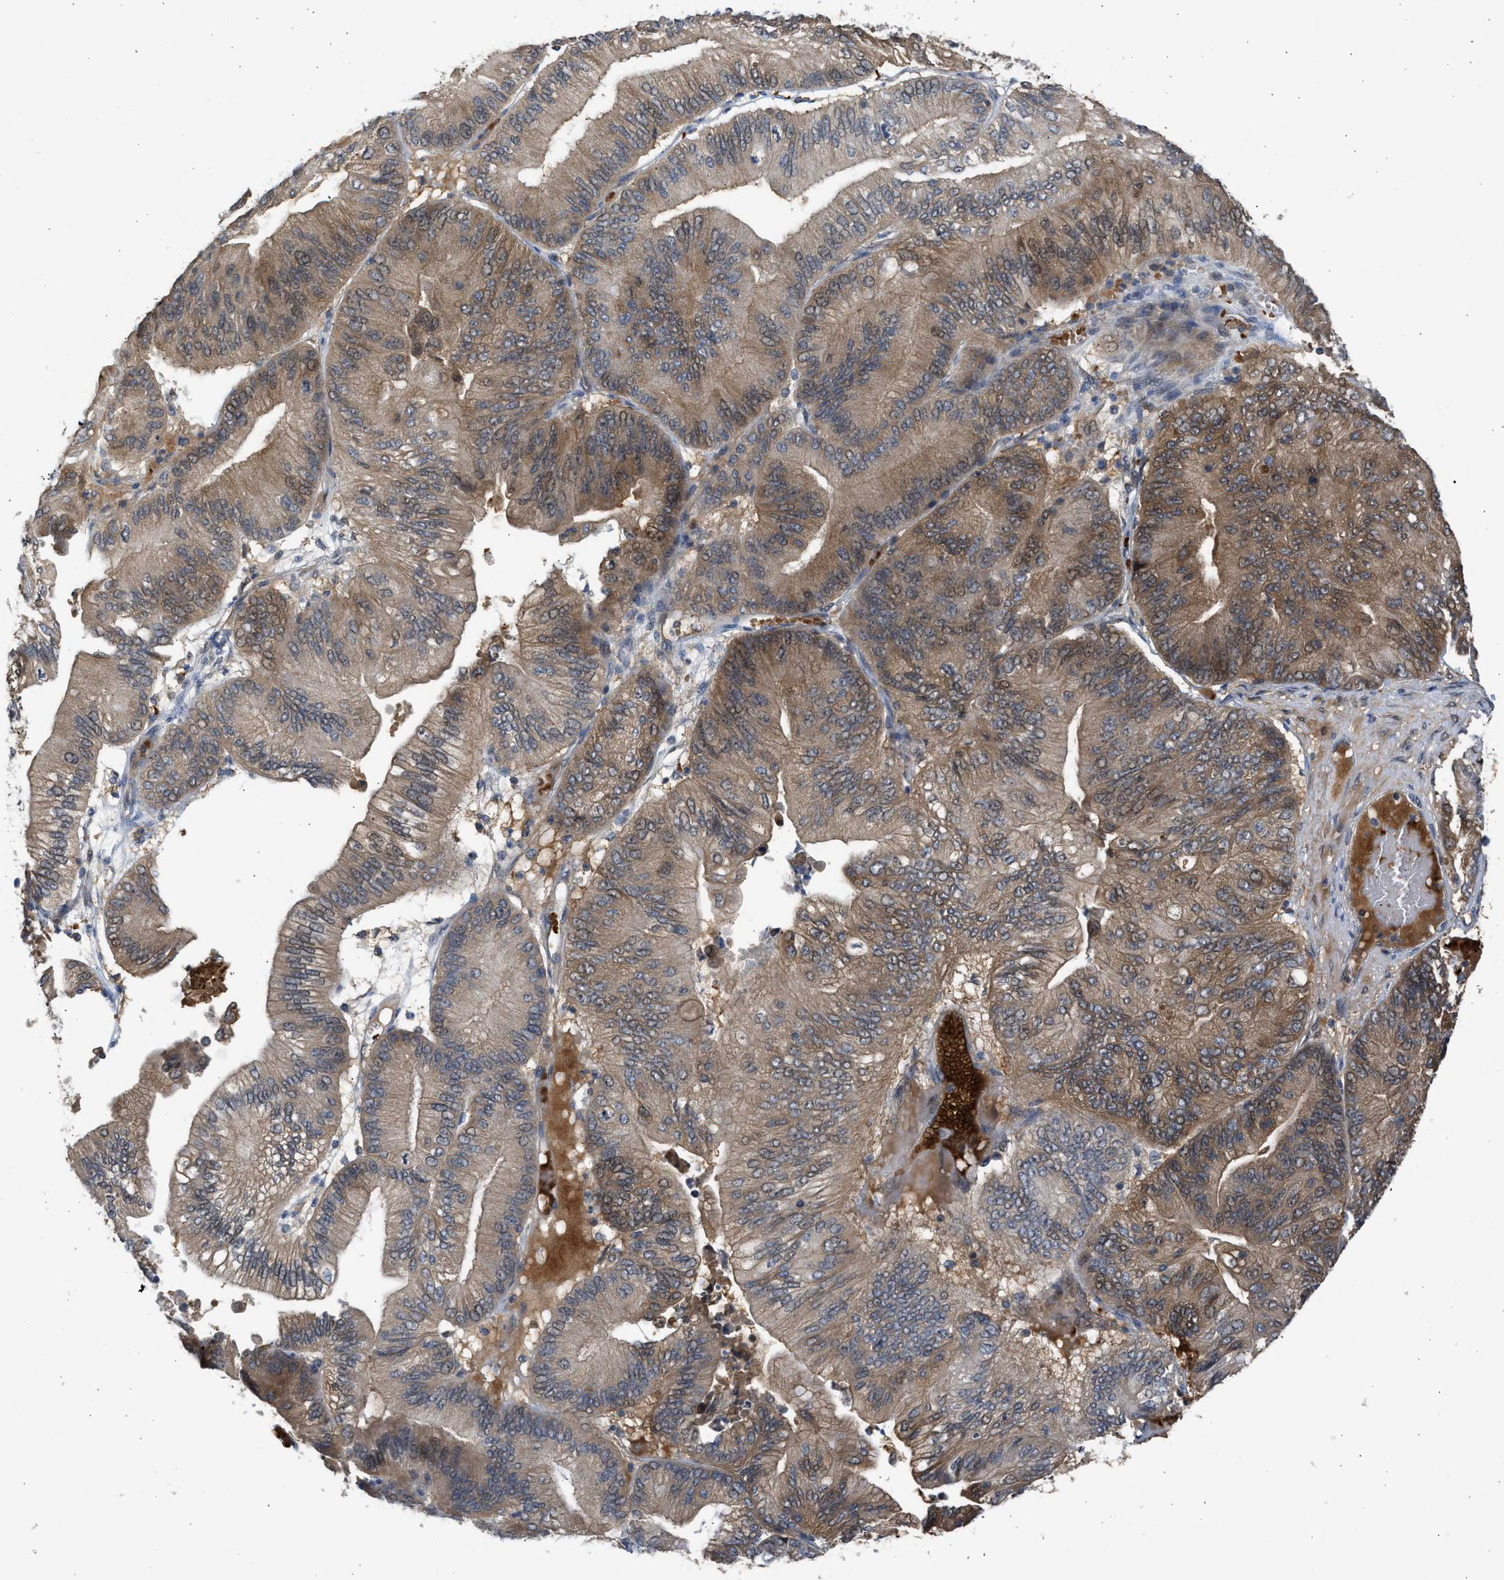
{"staining": {"intensity": "moderate", "quantity": ">75%", "location": "cytoplasmic/membranous"}, "tissue": "ovarian cancer", "cell_type": "Tumor cells", "image_type": "cancer", "snomed": [{"axis": "morphology", "description": "Cystadenocarcinoma, mucinous, NOS"}, {"axis": "topography", "description": "Ovary"}], "caption": "Immunohistochemical staining of human mucinous cystadenocarcinoma (ovarian) reveals medium levels of moderate cytoplasmic/membranous protein expression in about >75% of tumor cells.", "gene": "MAPK7", "patient": {"sex": "female", "age": 61}}